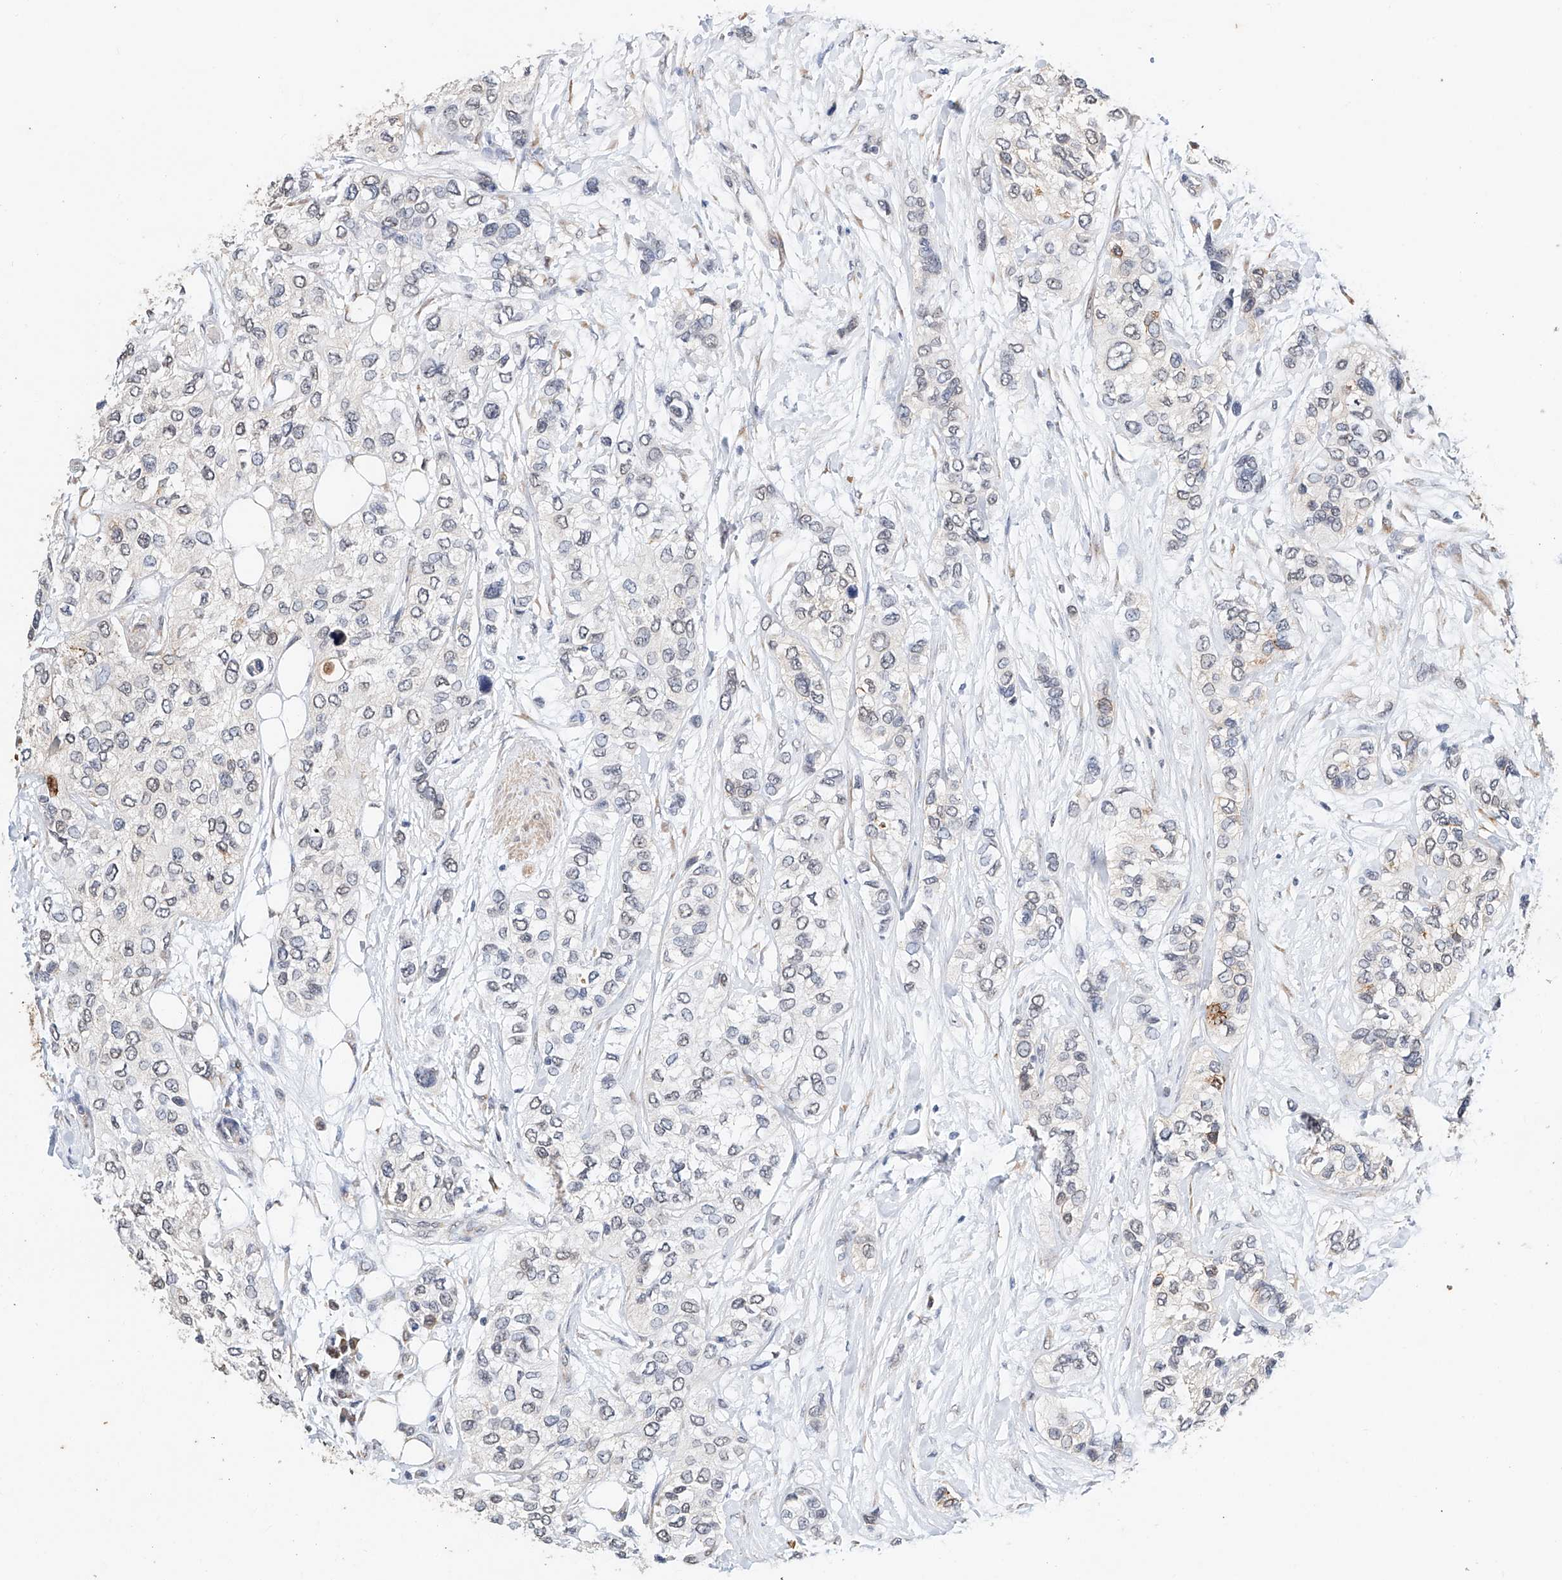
{"staining": {"intensity": "negative", "quantity": "none", "location": "none"}, "tissue": "urothelial cancer", "cell_type": "Tumor cells", "image_type": "cancer", "snomed": [{"axis": "morphology", "description": "Urothelial carcinoma, High grade"}, {"axis": "topography", "description": "Urinary bladder"}], "caption": "An immunohistochemistry (IHC) micrograph of urothelial carcinoma (high-grade) is shown. There is no staining in tumor cells of urothelial carcinoma (high-grade). (Stains: DAB immunohistochemistry (IHC) with hematoxylin counter stain, Microscopy: brightfield microscopy at high magnification).", "gene": "CTDP1", "patient": {"sex": "female", "age": 56}}